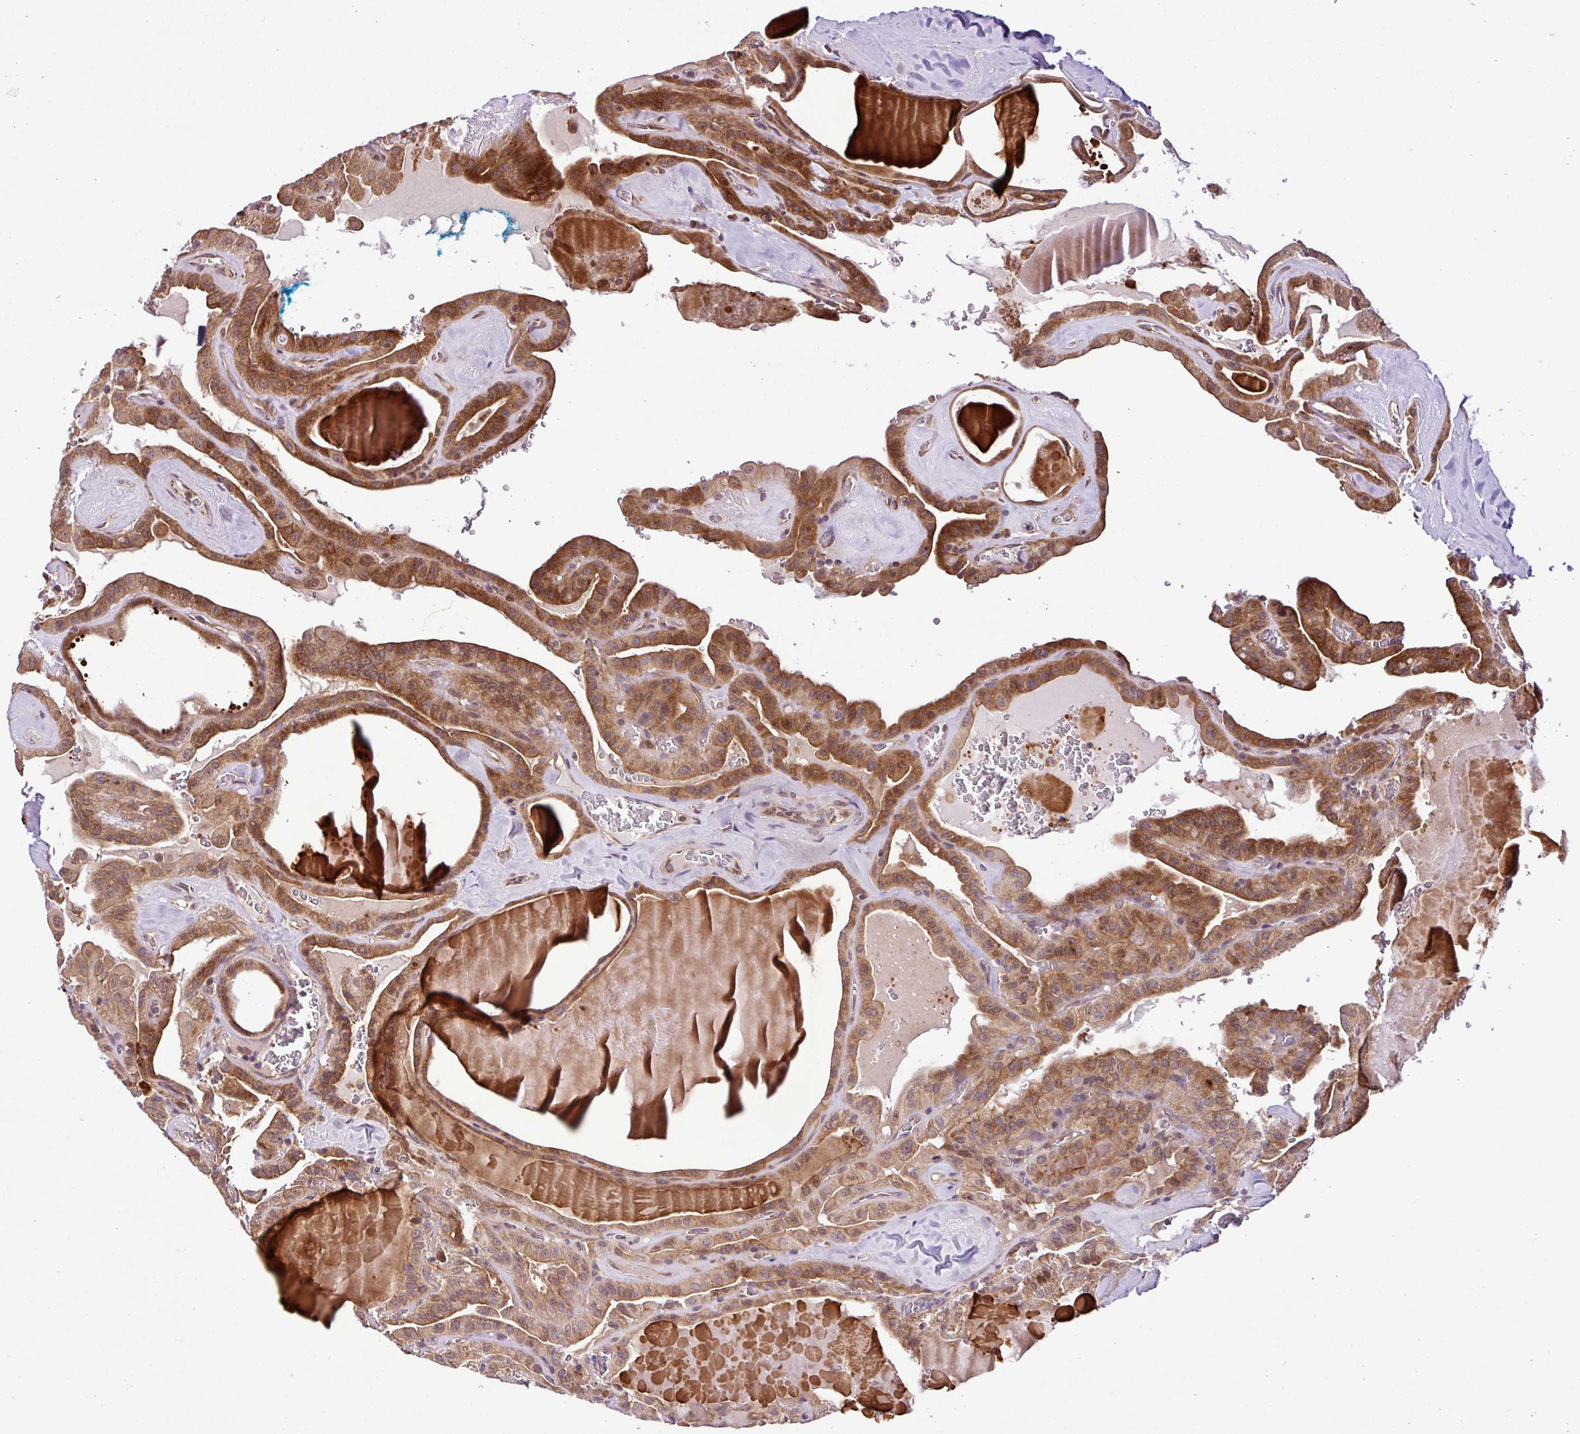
{"staining": {"intensity": "moderate", "quantity": ">75%", "location": "cytoplasmic/membranous"}, "tissue": "thyroid cancer", "cell_type": "Tumor cells", "image_type": "cancer", "snomed": [{"axis": "morphology", "description": "Papillary adenocarcinoma, NOS"}, {"axis": "topography", "description": "Thyroid gland"}], "caption": "Immunohistochemistry (IHC) of human thyroid cancer shows medium levels of moderate cytoplasmic/membranous expression in approximately >75% of tumor cells.", "gene": "DLGAP4", "patient": {"sex": "male", "age": 52}}